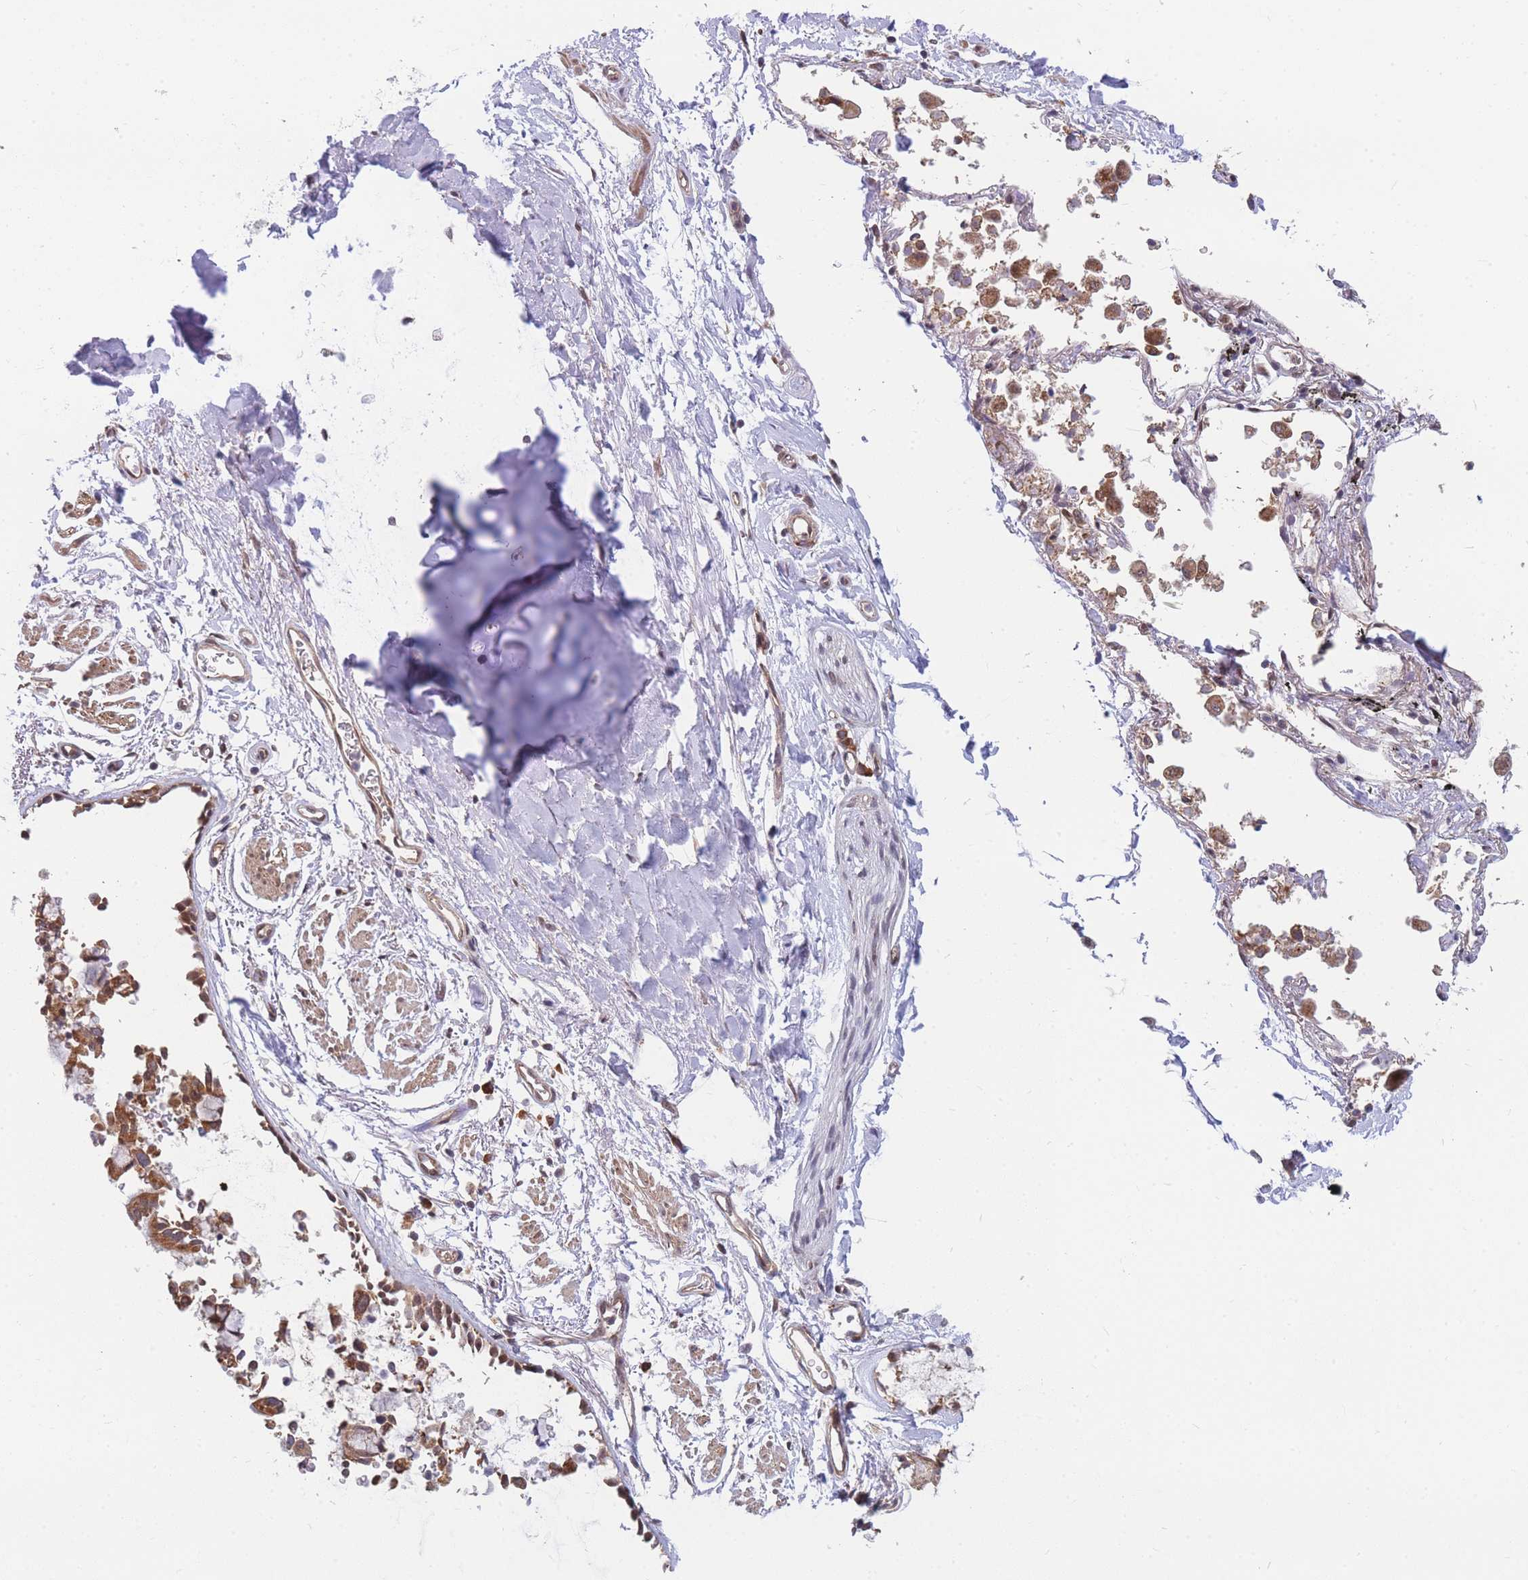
{"staining": {"intensity": "negative", "quantity": "none", "location": "none"}, "tissue": "adipose tissue", "cell_type": "Adipocytes", "image_type": "normal", "snomed": [{"axis": "morphology", "description": "Normal tissue, NOS"}, {"axis": "topography", "description": "Cartilage tissue"}], "caption": "Micrograph shows no protein expression in adipocytes of unremarkable adipose tissue. The staining is performed using DAB brown chromogen with nuclei counter-stained in using hematoxylin.", "gene": "ENSG00000276345", "patient": {"sex": "male", "age": 73}}